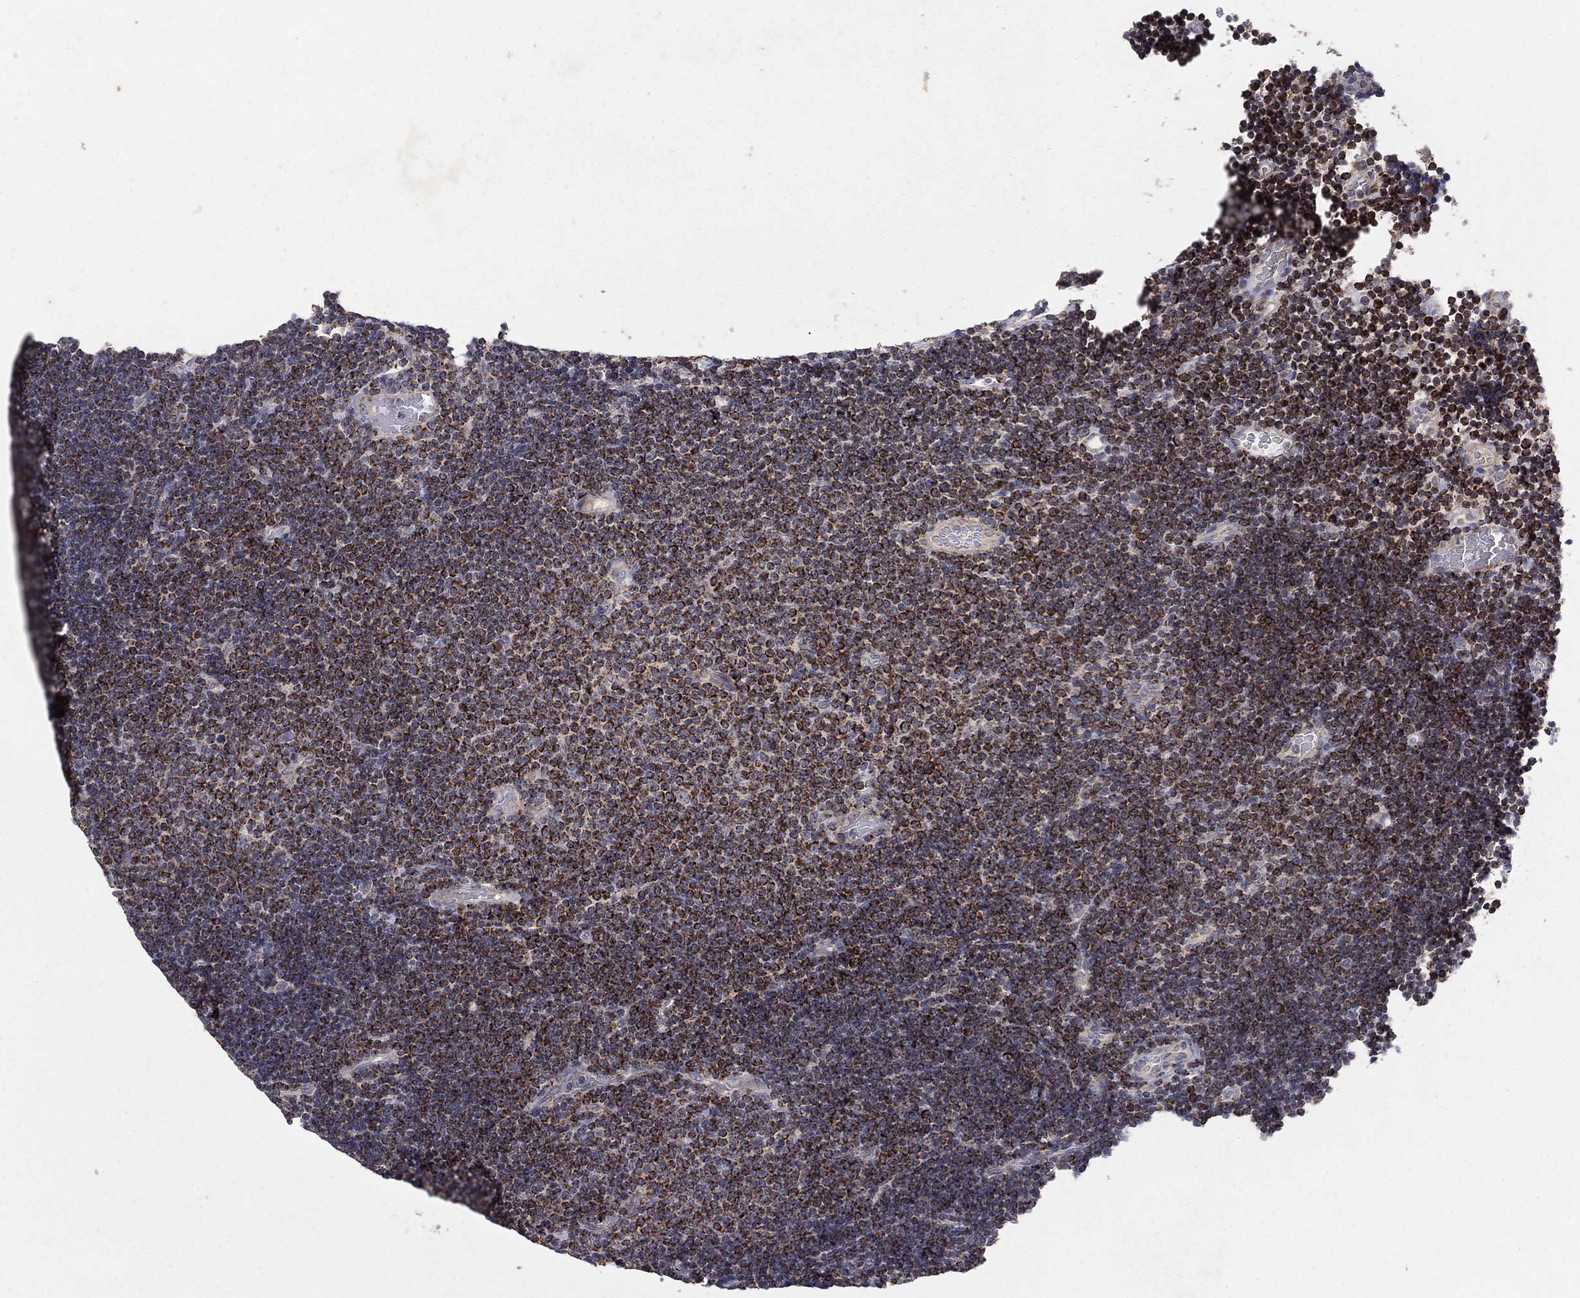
{"staining": {"intensity": "strong", "quantity": ">75%", "location": "cytoplasmic/membranous"}, "tissue": "lymphoma", "cell_type": "Tumor cells", "image_type": "cancer", "snomed": [{"axis": "morphology", "description": "Malignant lymphoma, non-Hodgkin's type, Low grade"}, {"axis": "topography", "description": "Brain"}], "caption": "IHC of lymphoma shows high levels of strong cytoplasmic/membranous expression in about >75% of tumor cells.", "gene": "GPSM1", "patient": {"sex": "female", "age": 66}}